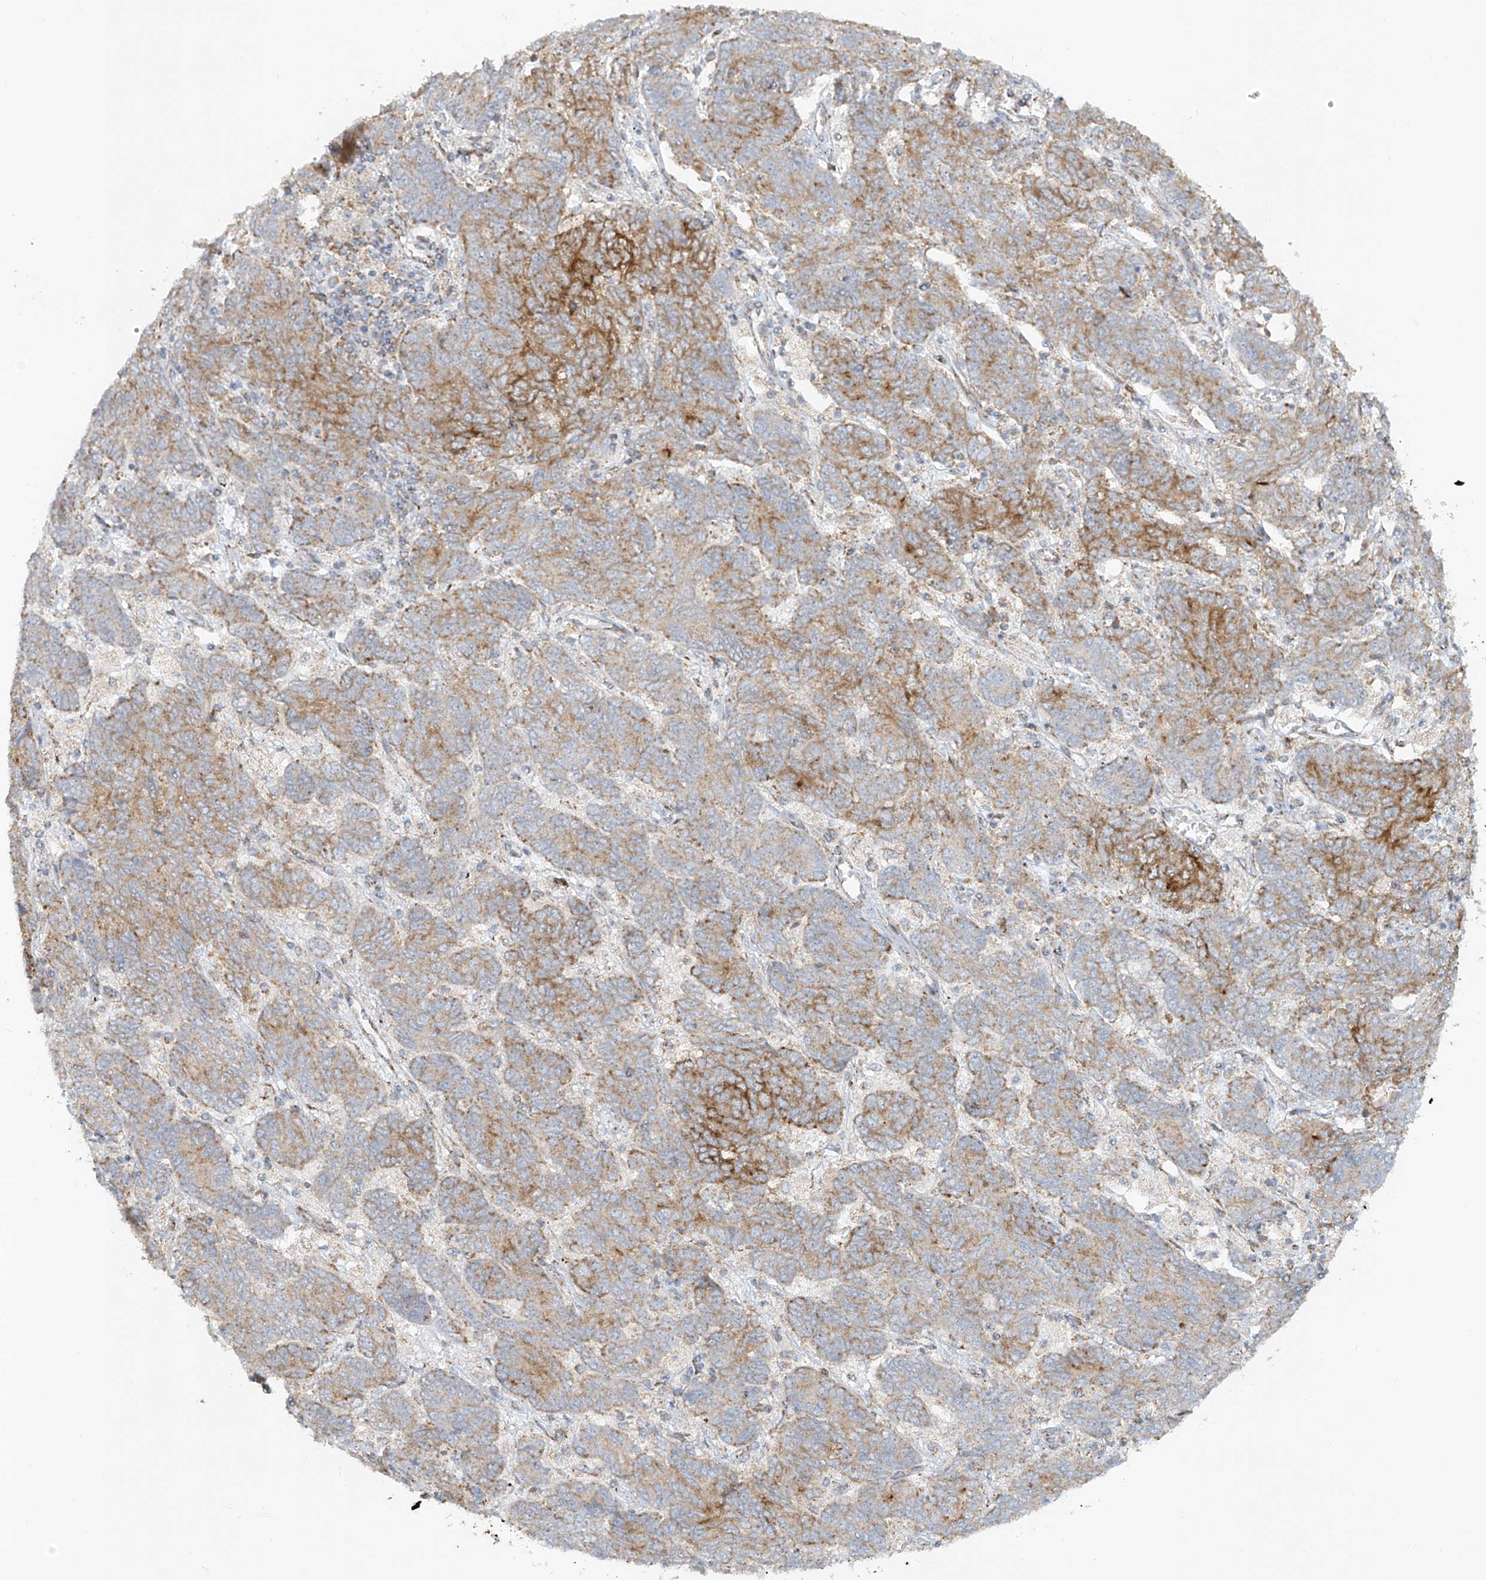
{"staining": {"intensity": "moderate", "quantity": ">75%", "location": "cytoplasmic/membranous"}, "tissue": "endometrial cancer", "cell_type": "Tumor cells", "image_type": "cancer", "snomed": [{"axis": "morphology", "description": "Adenocarcinoma, NOS"}, {"axis": "topography", "description": "Endometrium"}], "caption": "A brown stain highlights moderate cytoplasmic/membranous expression of a protein in human endometrial adenocarcinoma tumor cells.", "gene": "SMDT1", "patient": {"sex": "female", "age": 80}}